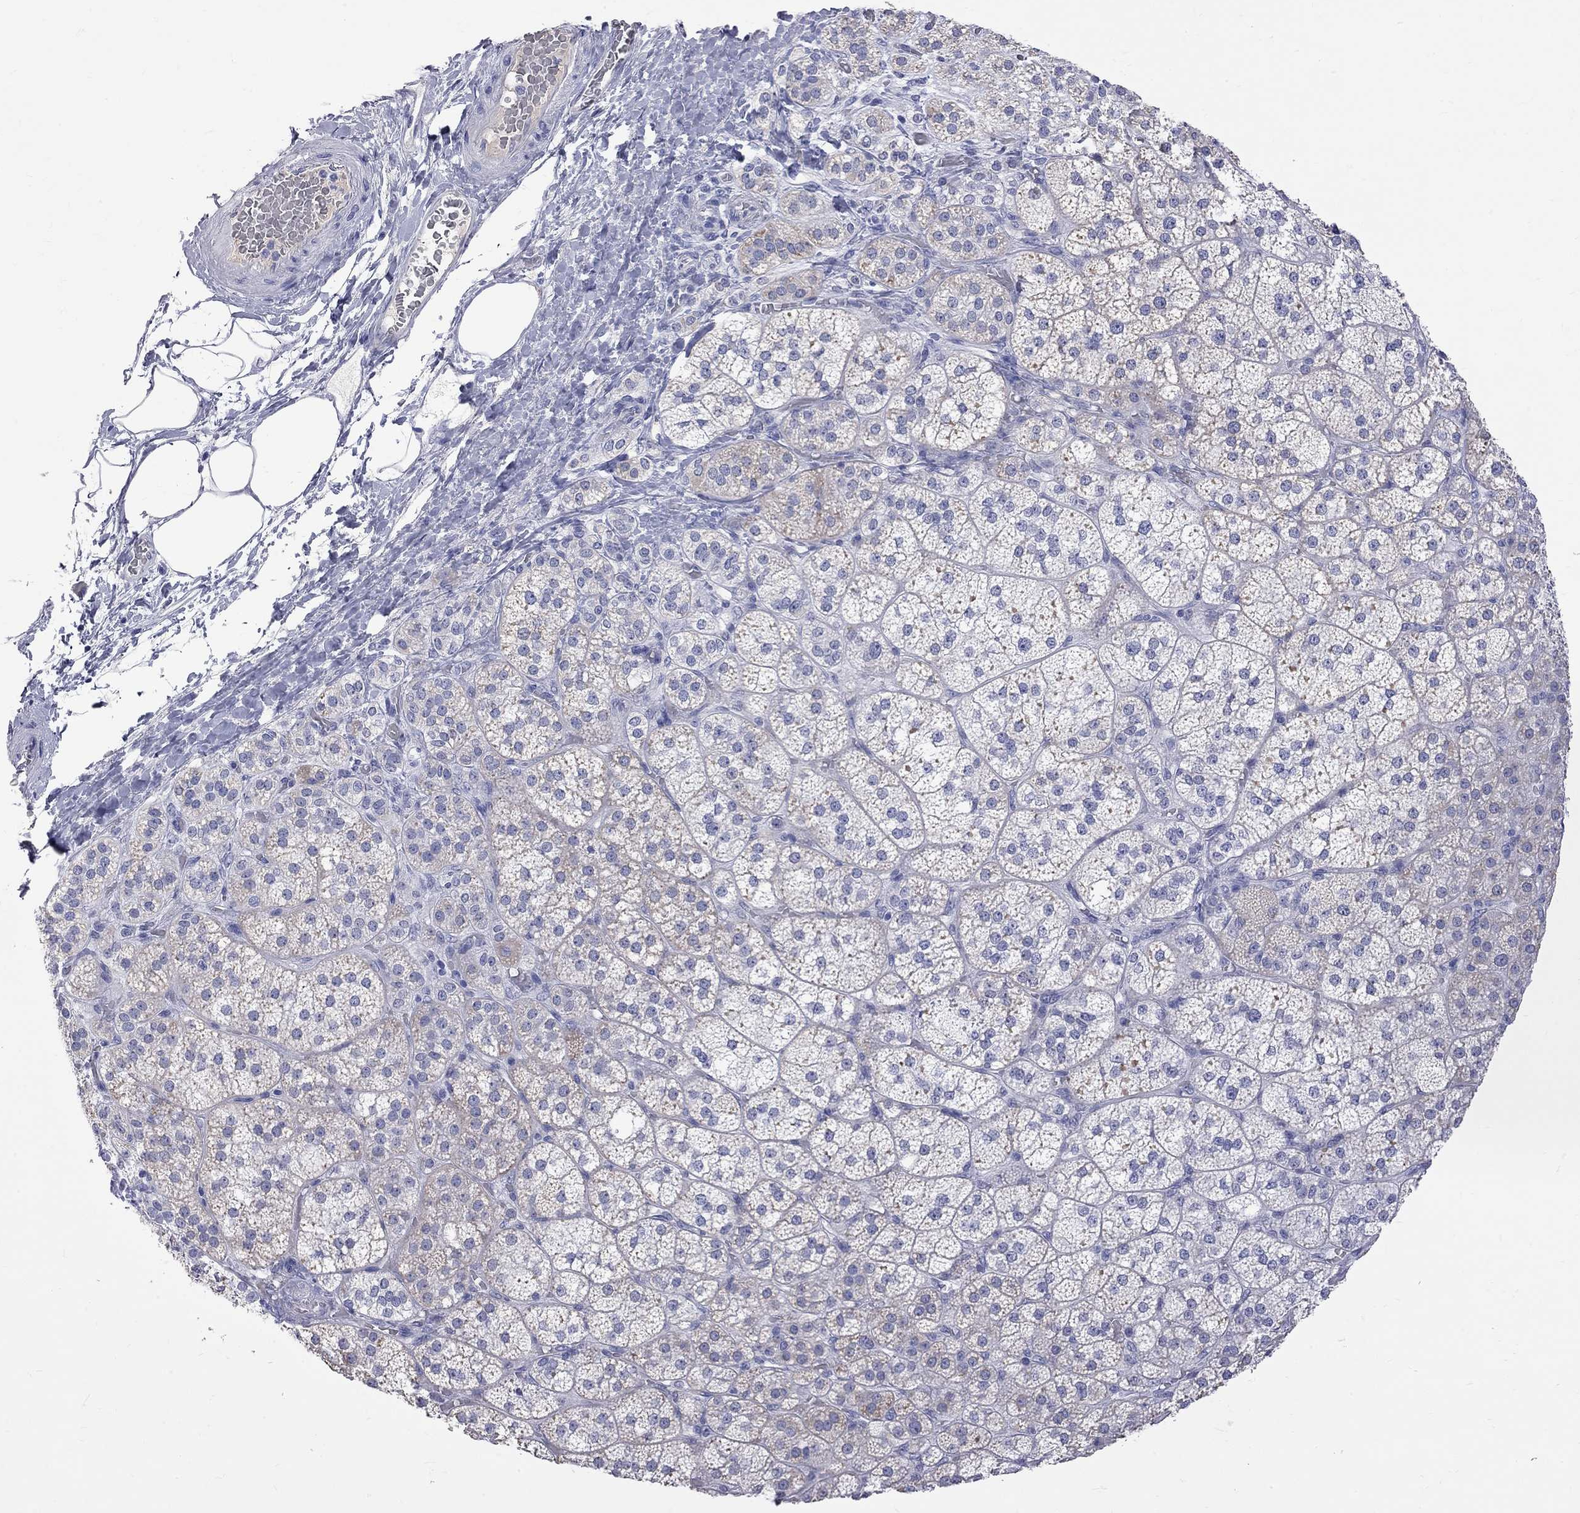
{"staining": {"intensity": "moderate", "quantity": "<25%", "location": "cytoplasmic/membranous"}, "tissue": "adrenal gland", "cell_type": "Glandular cells", "image_type": "normal", "snomed": [{"axis": "morphology", "description": "Normal tissue, NOS"}, {"axis": "topography", "description": "Adrenal gland"}], "caption": "Moderate cytoplasmic/membranous positivity for a protein is appreciated in about <25% of glandular cells of unremarkable adrenal gland using immunohistochemistry.", "gene": "KCND2", "patient": {"sex": "female", "age": 60}}